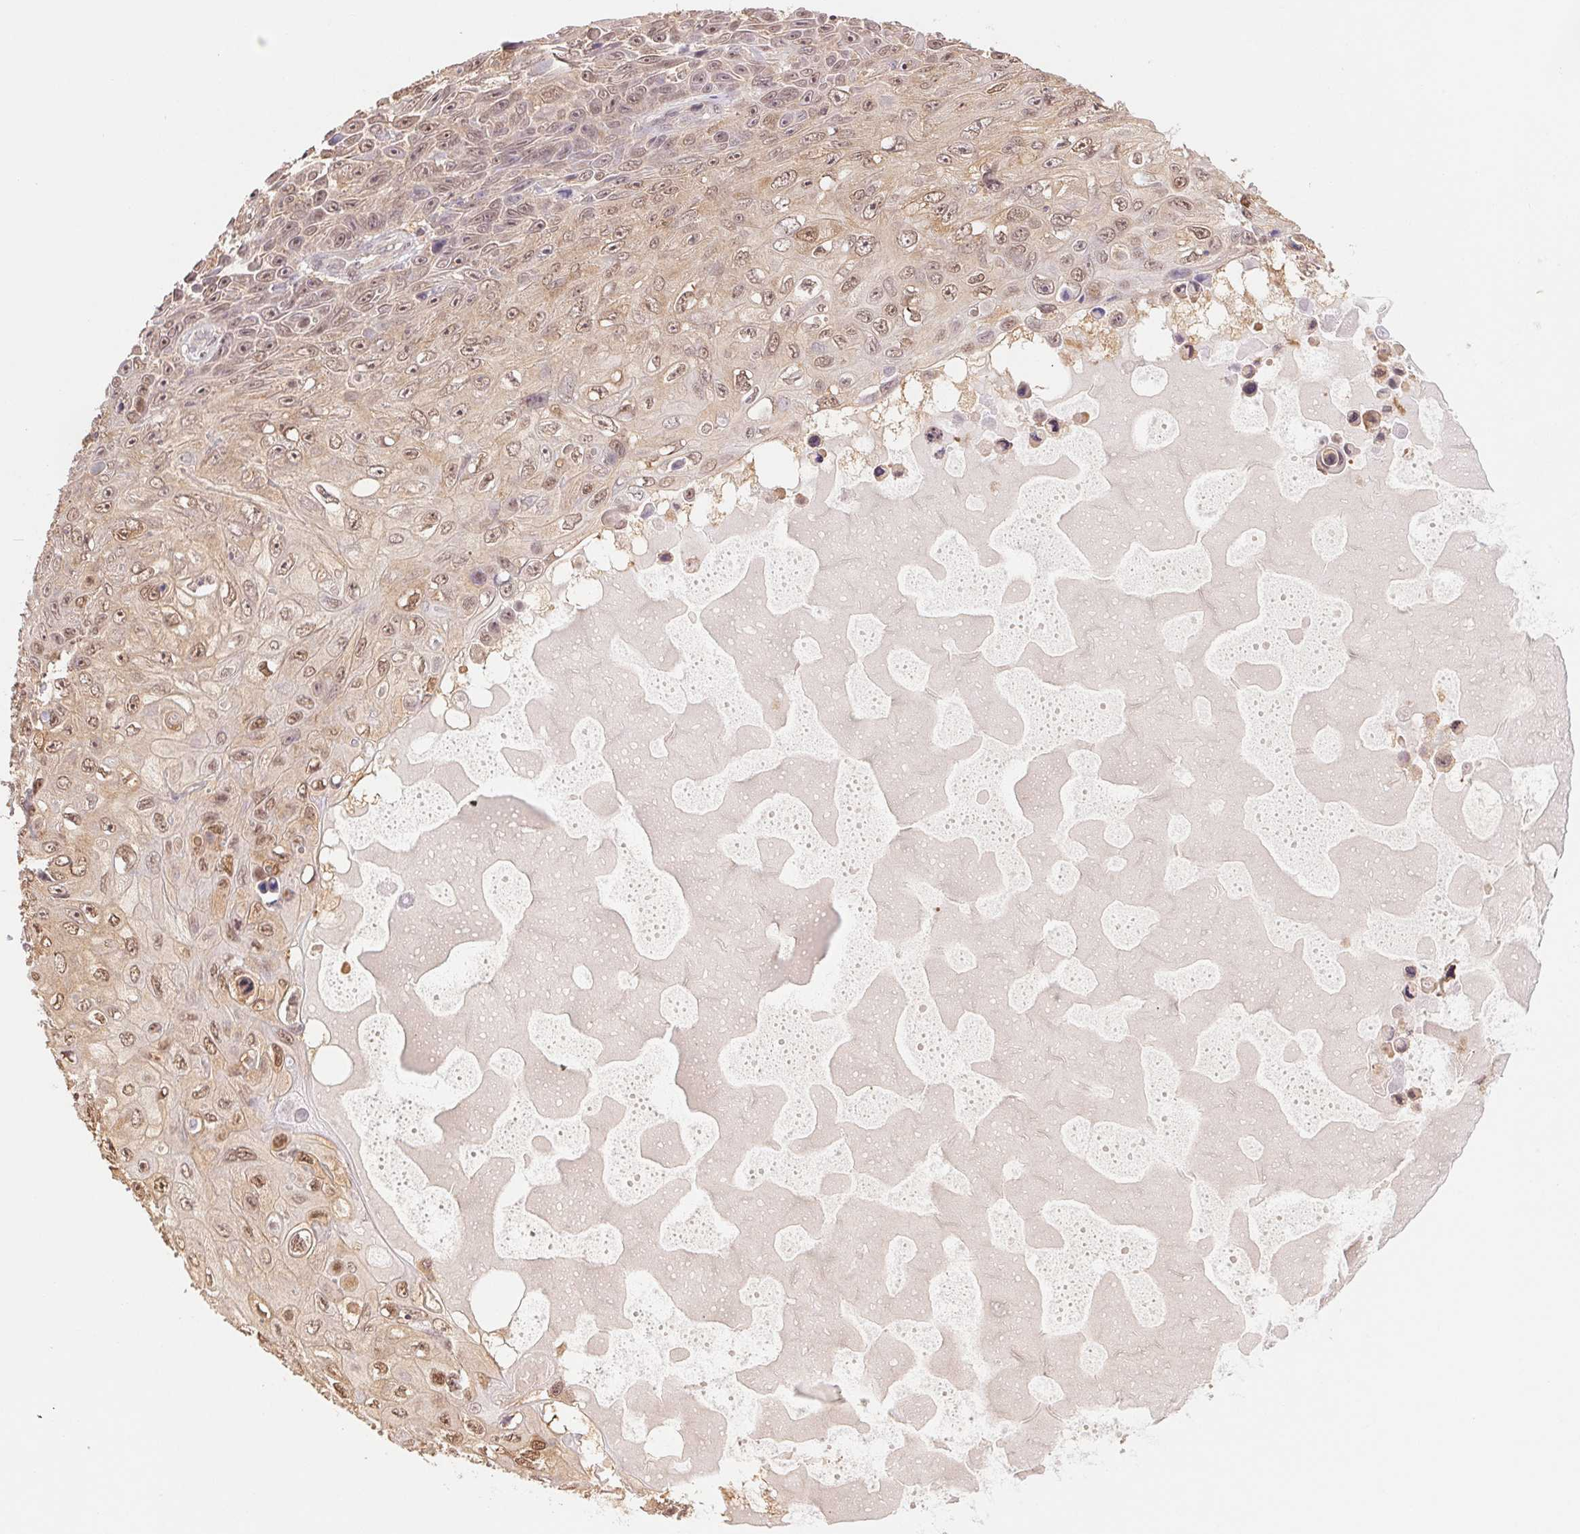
{"staining": {"intensity": "weak", "quantity": ">75%", "location": "cytoplasmic/membranous,nuclear"}, "tissue": "skin cancer", "cell_type": "Tumor cells", "image_type": "cancer", "snomed": [{"axis": "morphology", "description": "Squamous cell carcinoma, NOS"}, {"axis": "topography", "description": "Skin"}], "caption": "Immunohistochemistry of human skin squamous cell carcinoma shows low levels of weak cytoplasmic/membranous and nuclear positivity in about >75% of tumor cells.", "gene": "CDC123", "patient": {"sex": "male", "age": 82}}